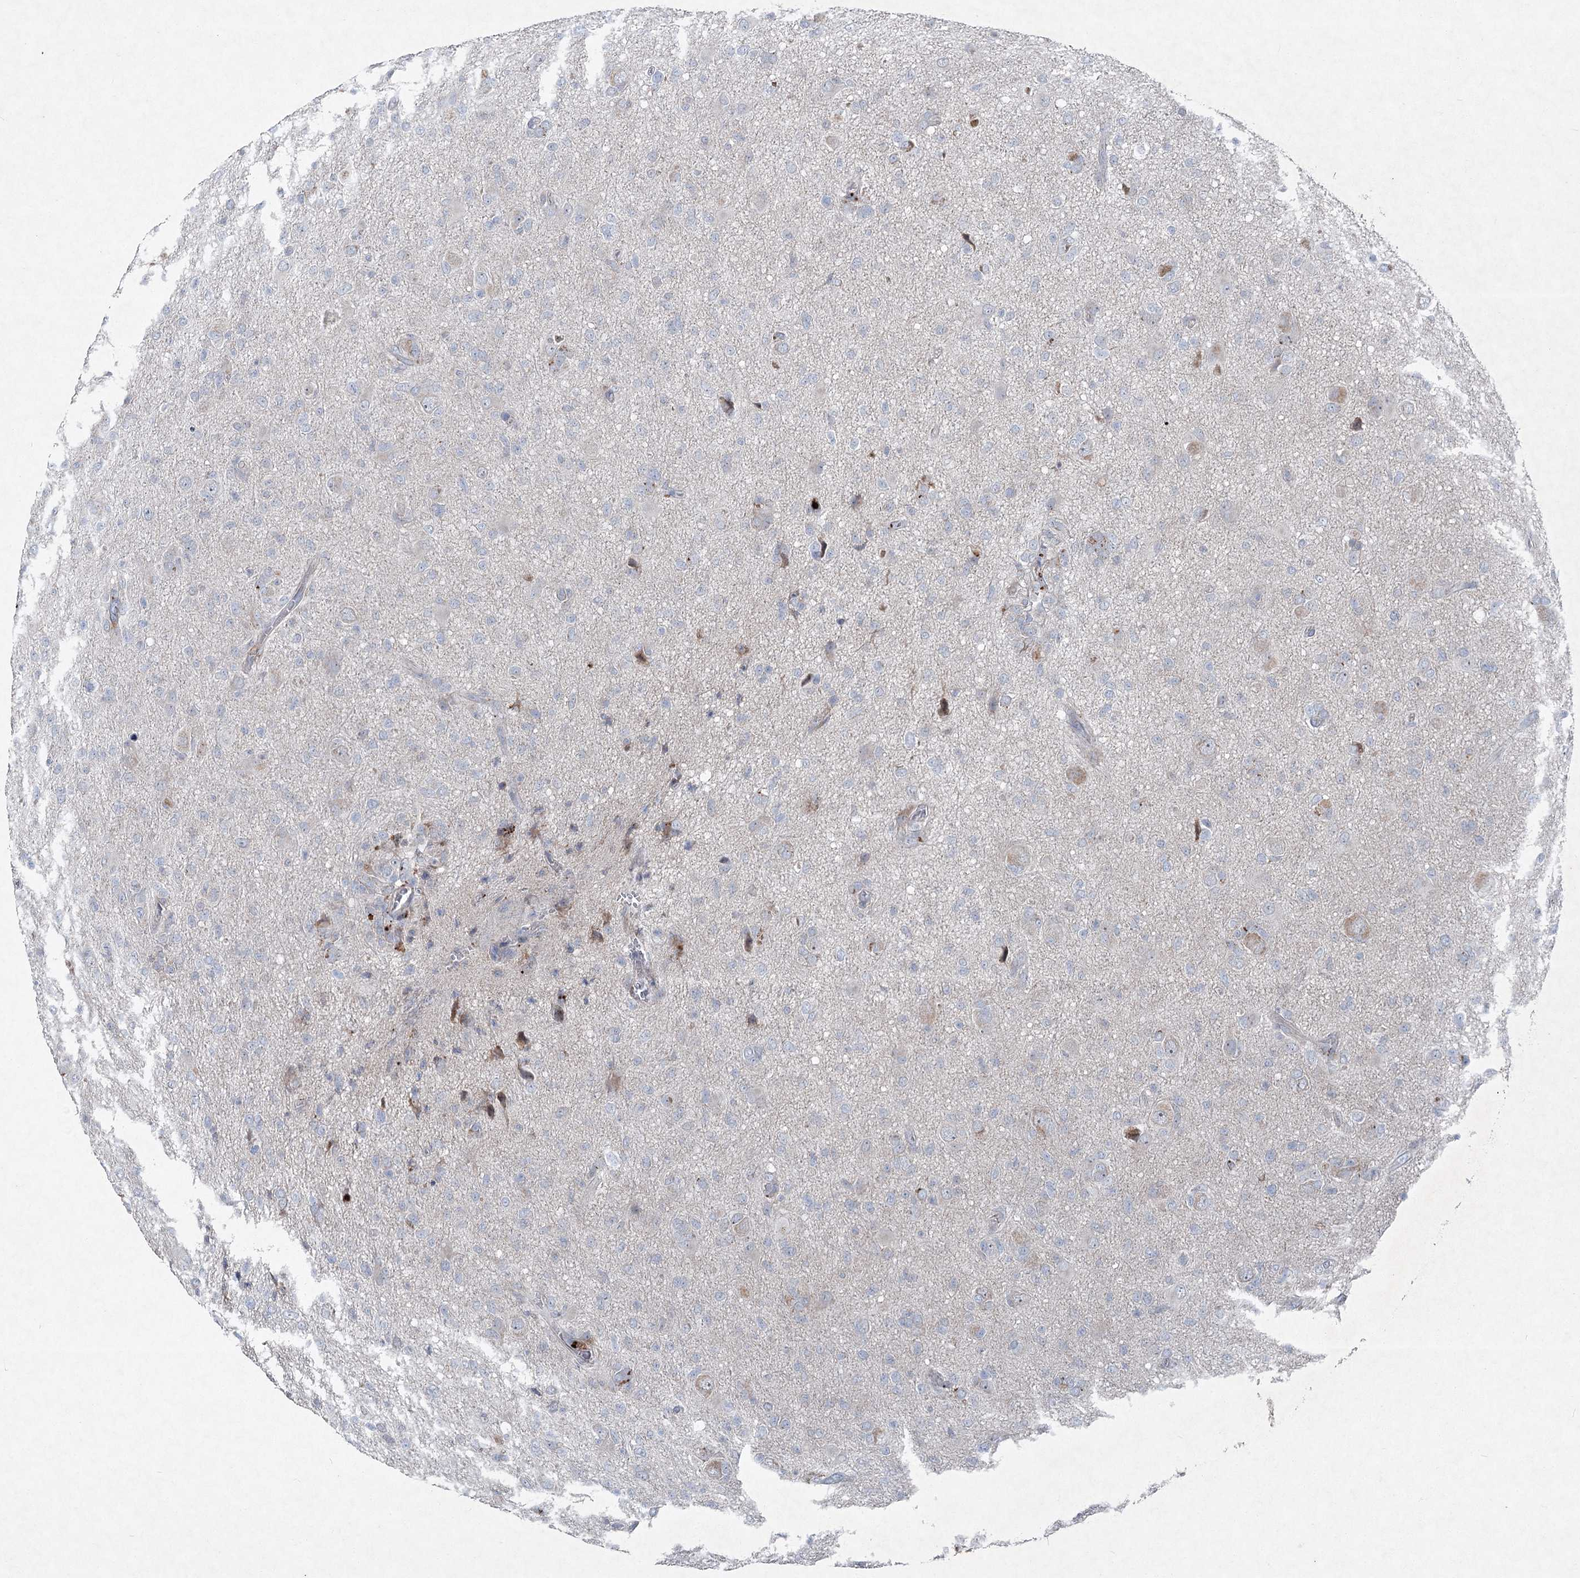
{"staining": {"intensity": "negative", "quantity": "none", "location": "none"}, "tissue": "glioma", "cell_type": "Tumor cells", "image_type": "cancer", "snomed": [{"axis": "morphology", "description": "Glioma, malignant, High grade"}, {"axis": "topography", "description": "Brain"}], "caption": "Immunohistochemistry image of neoplastic tissue: glioma stained with DAB reveals no significant protein expression in tumor cells. (DAB immunohistochemistry visualized using brightfield microscopy, high magnification).", "gene": "PLA2G12A", "patient": {"sex": "female", "age": 57}}